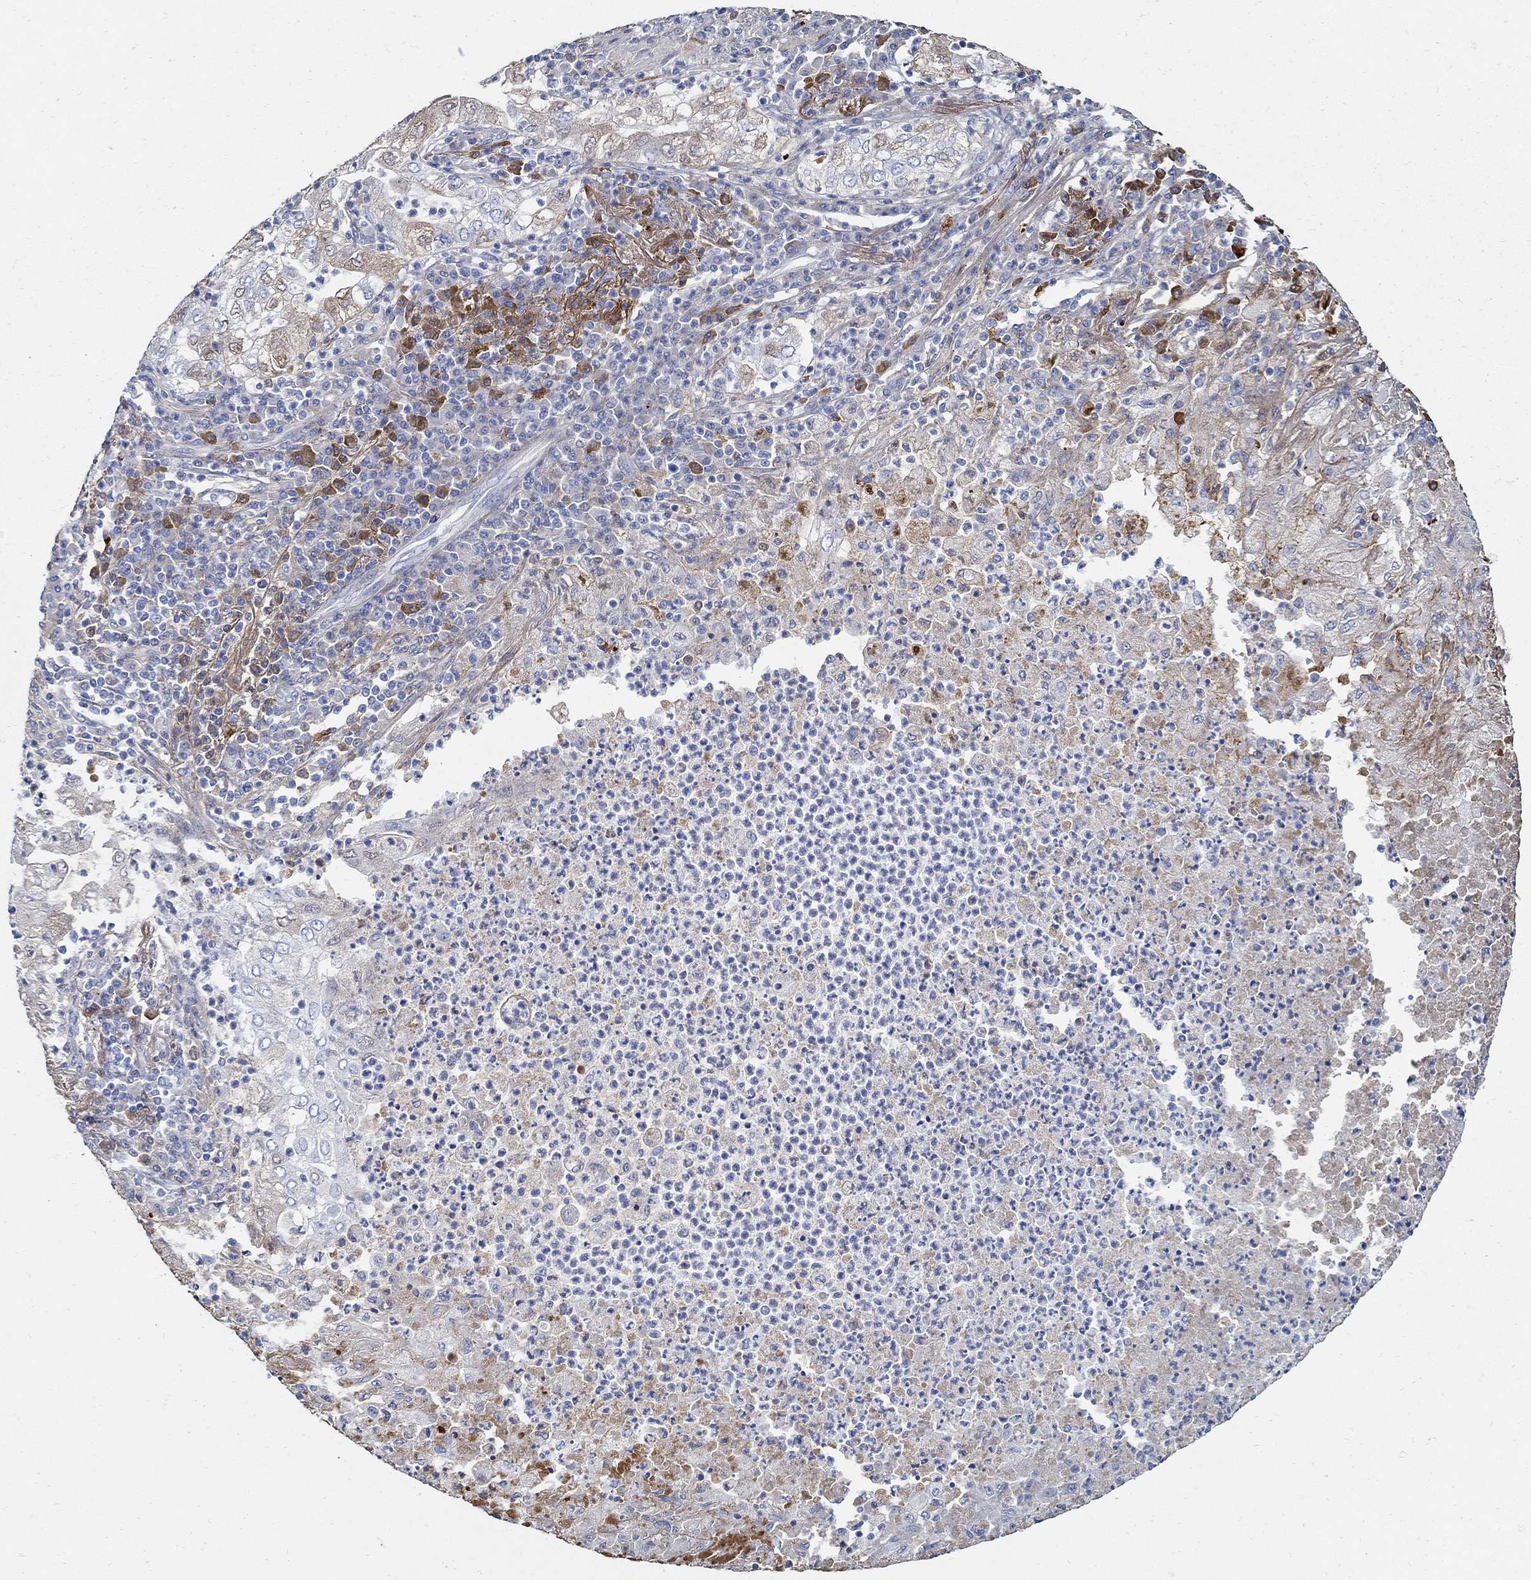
{"staining": {"intensity": "negative", "quantity": "none", "location": "none"}, "tissue": "lung cancer", "cell_type": "Tumor cells", "image_type": "cancer", "snomed": [{"axis": "morphology", "description": "Adenocarcinoma, NOS"}, {"axis": "topography", "description": "Lung"}], "caption": "Tumor cells are negative for brown protein staining in lung cancer (adenocarcinoma).", "gene": "TGFBI", "patient": {"sex": "female", "age": 73}}